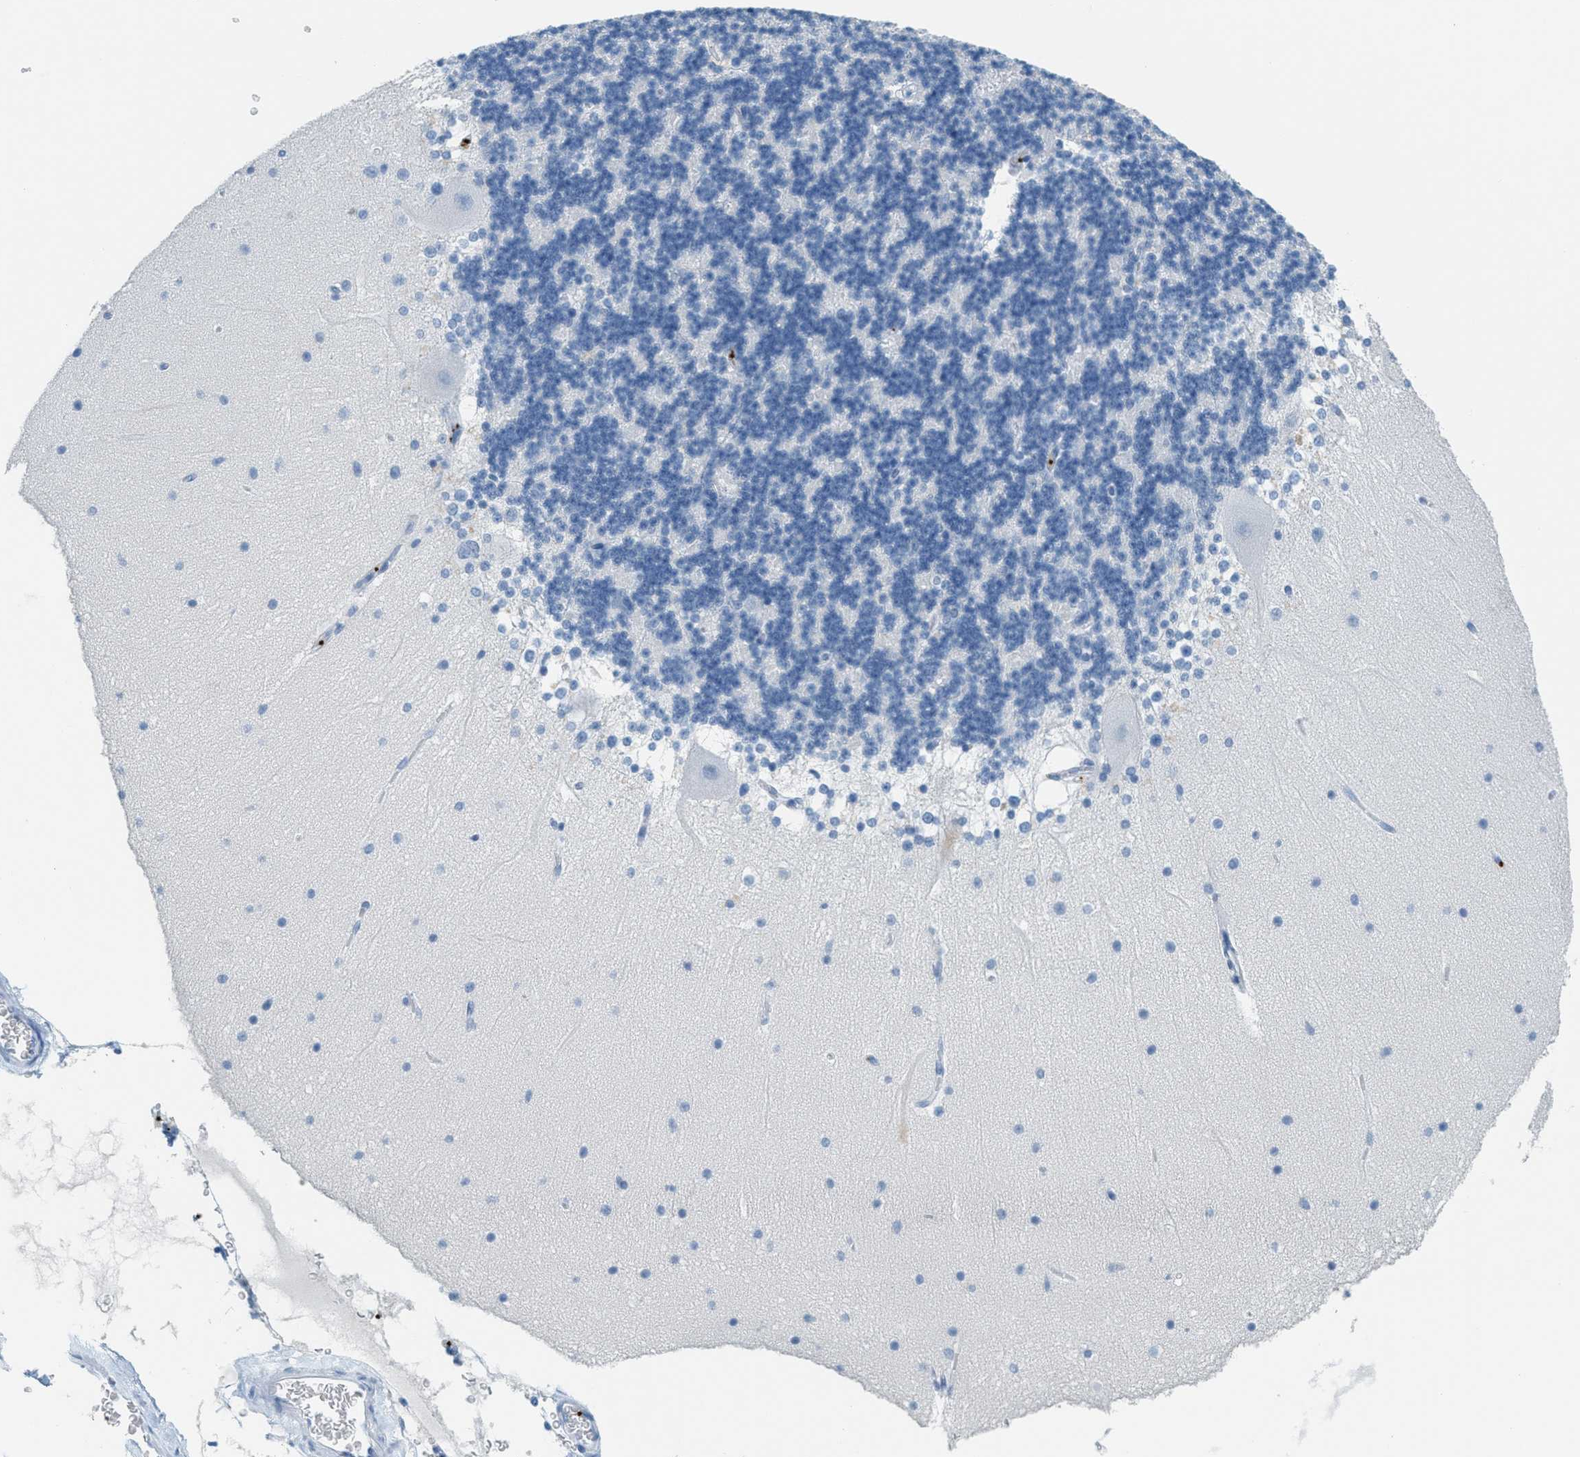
{"staining": {"intensity": "negative", "quantity": "none", "location": "none"}, "tissue": "cerebellum", "cell_type": "Cells in granular layer", "image_type": "normal", "snomed": [{"axis": "morphology", "description": "Normal tissue, NOS"}, {"axis": "topography", "description": "Cerebellum"}], "caption": "DAB (3,3'-diaminobenzidine) immunohistochemical staining of unremarkable human cerebellum displays no significant expression in cells in granular layer.", "gene": "PPBP", "patient": {"sex": "female", "age": 19}}